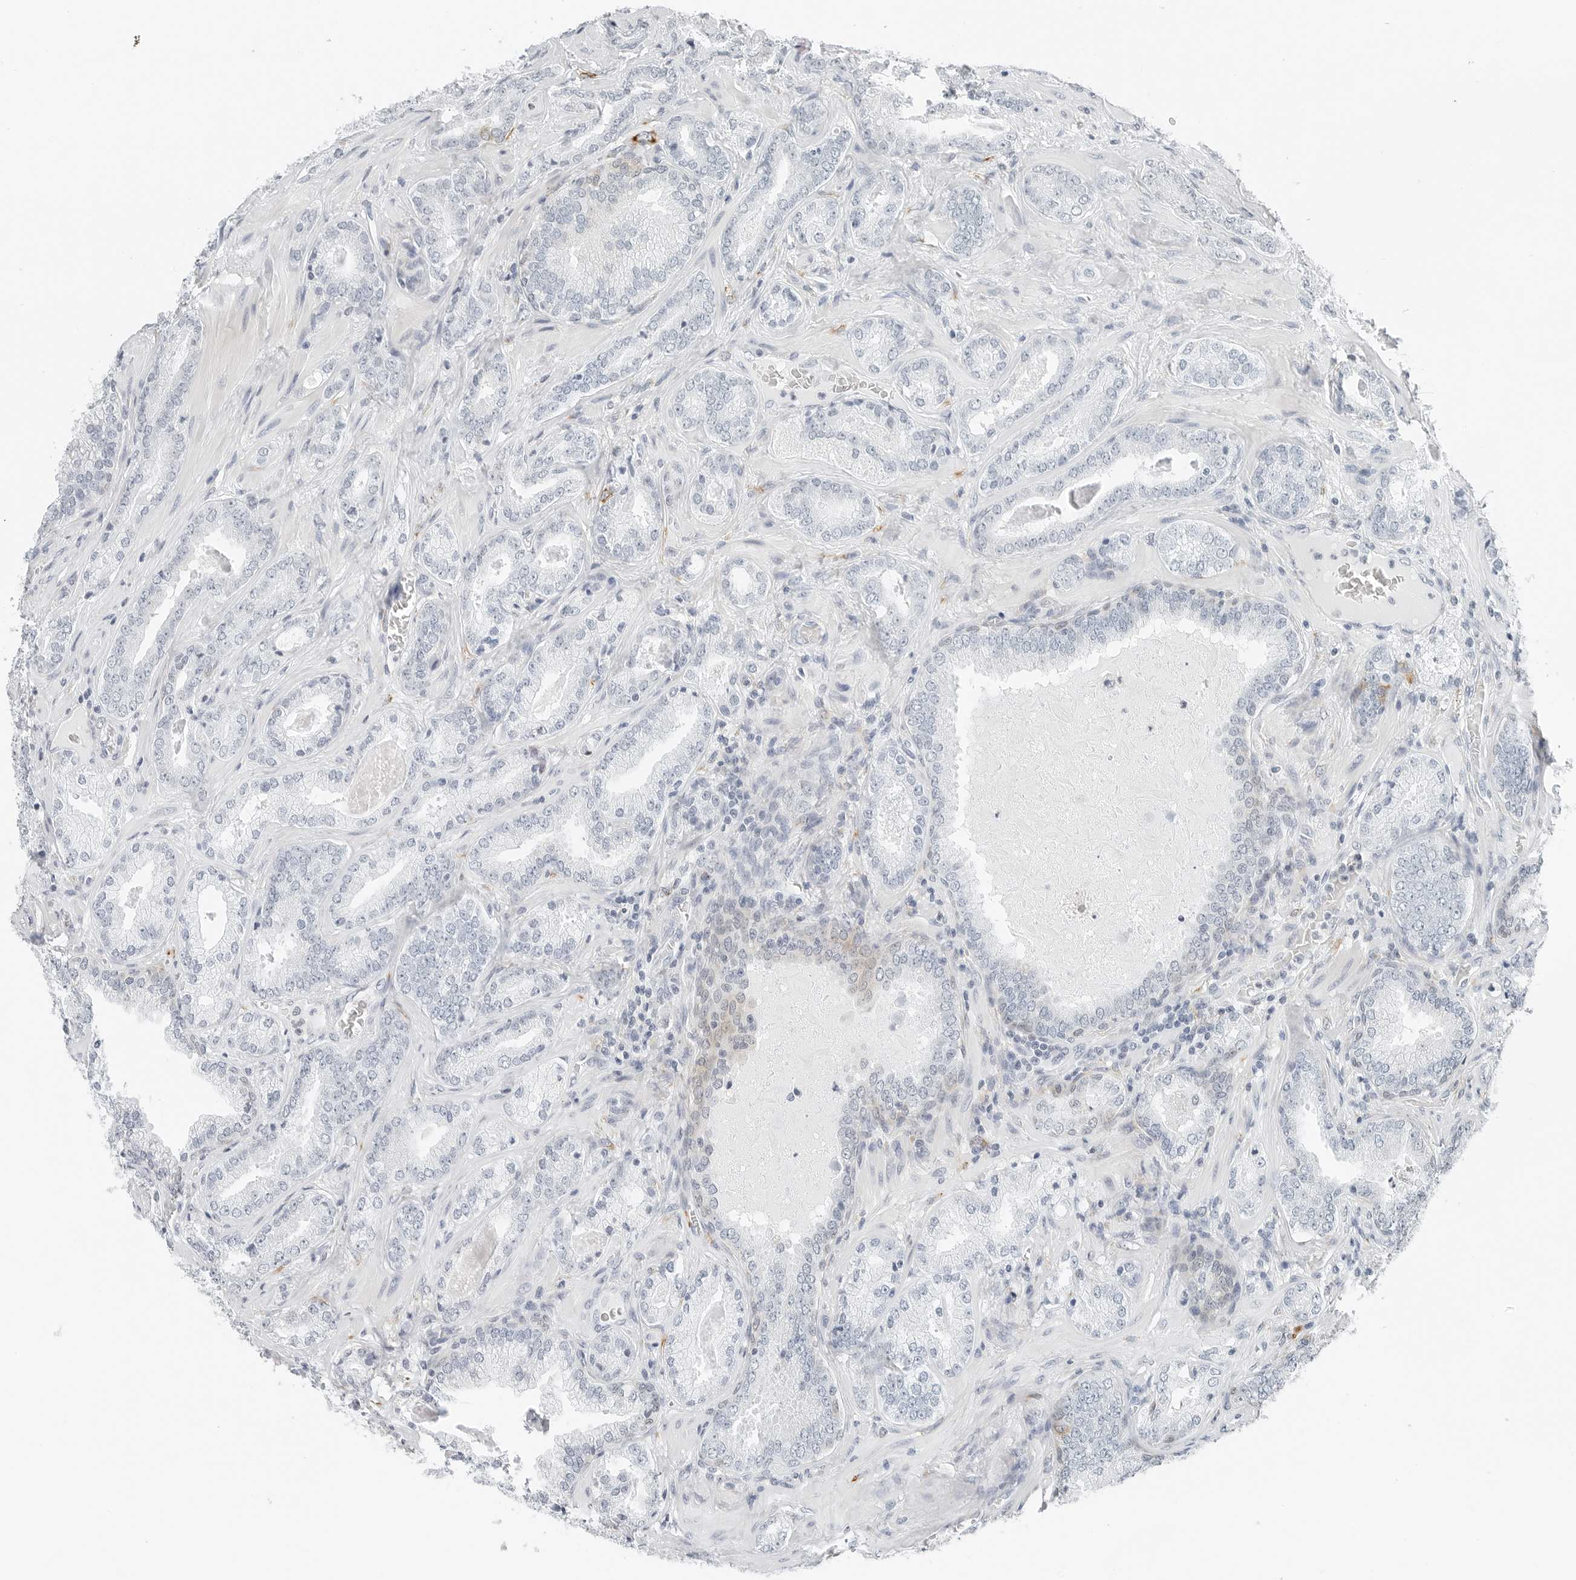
{"staining": {"intensity": "negative", "quantity": "none", "location": "none"}, "tissue": "prostate cancer", "cell_type": "Tumor cells", "image_type": "cancer", "snomed": [{"axis": "morphology", "description": "Adenocarcinoma, High grade"}, {"axis": "topography", "description": "Prostate"}], "caption": "IHC photomicrograph of prostate cancer (high-grade adenocarcinoma) stained for a protein (brown), which reveals no staining in tumor cells.", "gene": "P4HA2", "patient": {"sex": "male", "age": 58}}